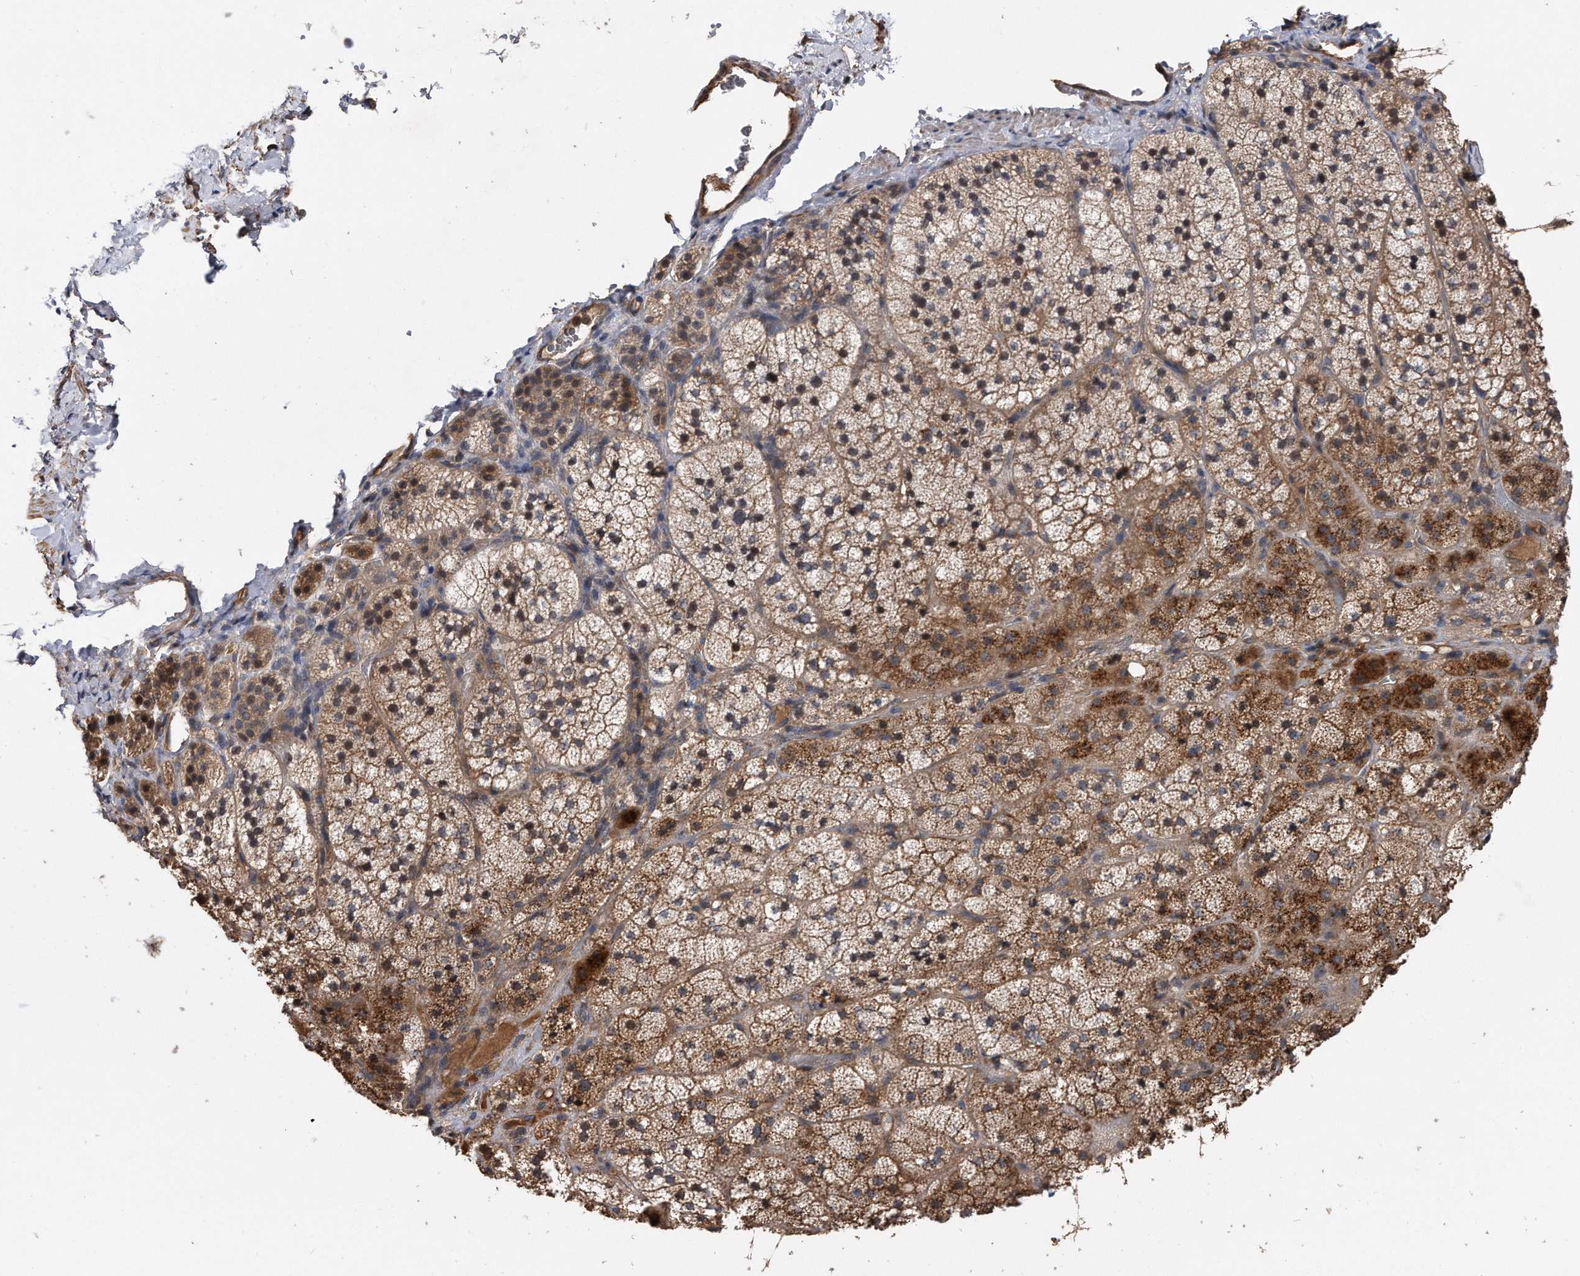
{"staining": {"intensity": "moderate", "quantity": ">75%", "location": "cytoplasmic/membranous"}, "tissue": "adrenal gland", "cell_type": "Glandular cells", "image_type": "normal", "snomed": [{"axis": "morphology", "description": "Normal tissue, NOS"}, {"axis": "topography", "description": "Adrenal gland"}], "caption": "Glandular cells show medium levels of moderate cytoplasmic/membranous expression in about >75% of cells in normal adrenal gland. (Brightfield microscopy of DAB IHC at high magnification).", "gene": "KCND3", "patient": {"sex": "female", "age": 44}}